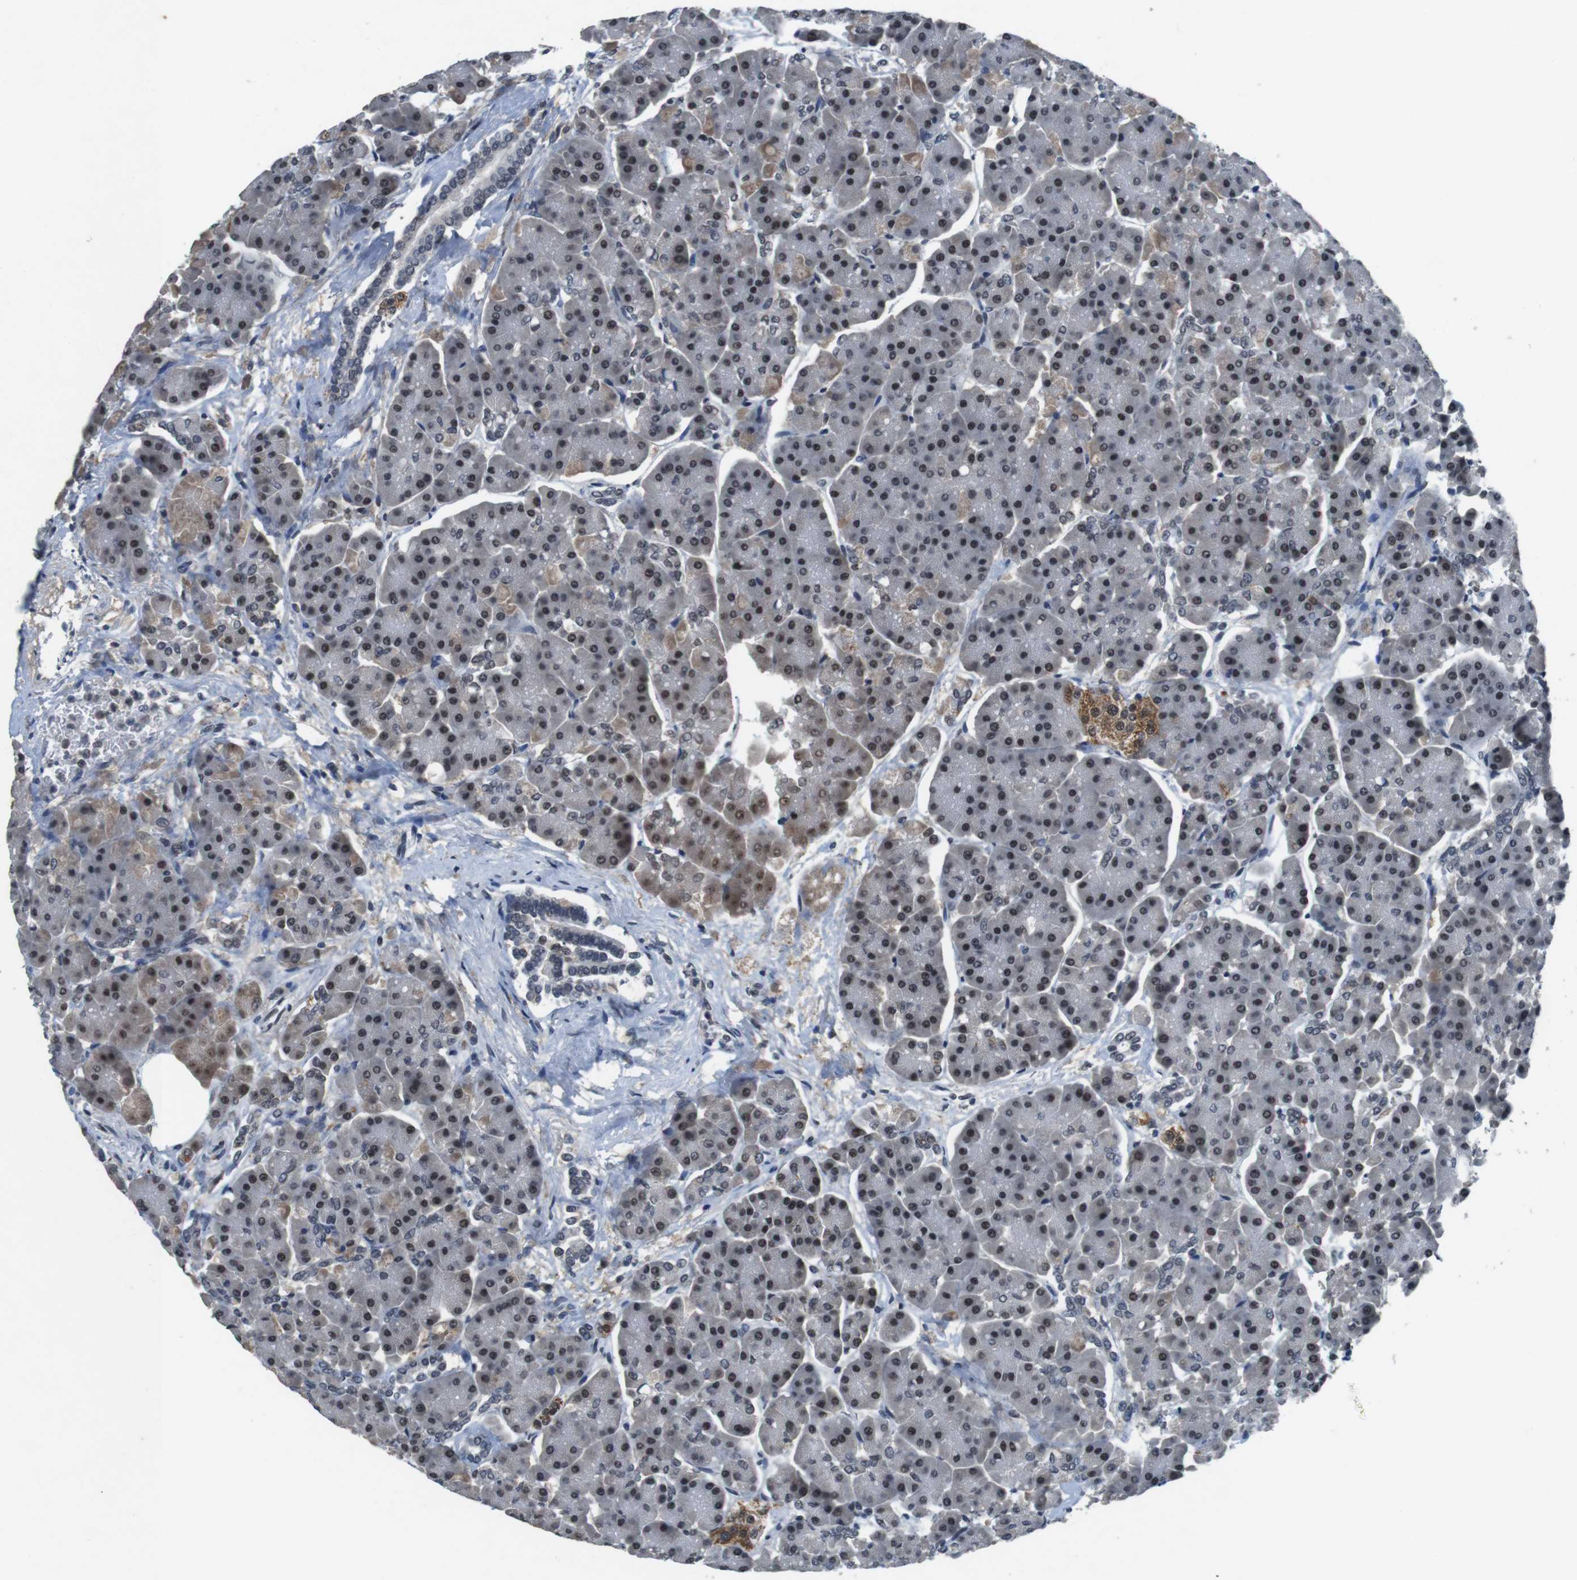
{"staining": {"intensity": "moderate", "quantity": ">75%", "location": "cytoplasmic/membranous"}, "tissue": "pancreas", "cell_type": "Exocrine glandular cells", "image_type": "normal", "snomed": [{"axis": "morphology", "description": "Normal tissue, NOS"}, {"axis": "topography", "description": "Pancreas"}], "caption": "High-power microscopy captured an immunohistochemistry (IHC) photomicrograph of benign pancreas, revealing moderate cytoplasmic/membranous expression in about >75% of exocrine glandular cells.", "gene": "USP7", "patient": {"sex": "female", "age": 70}}